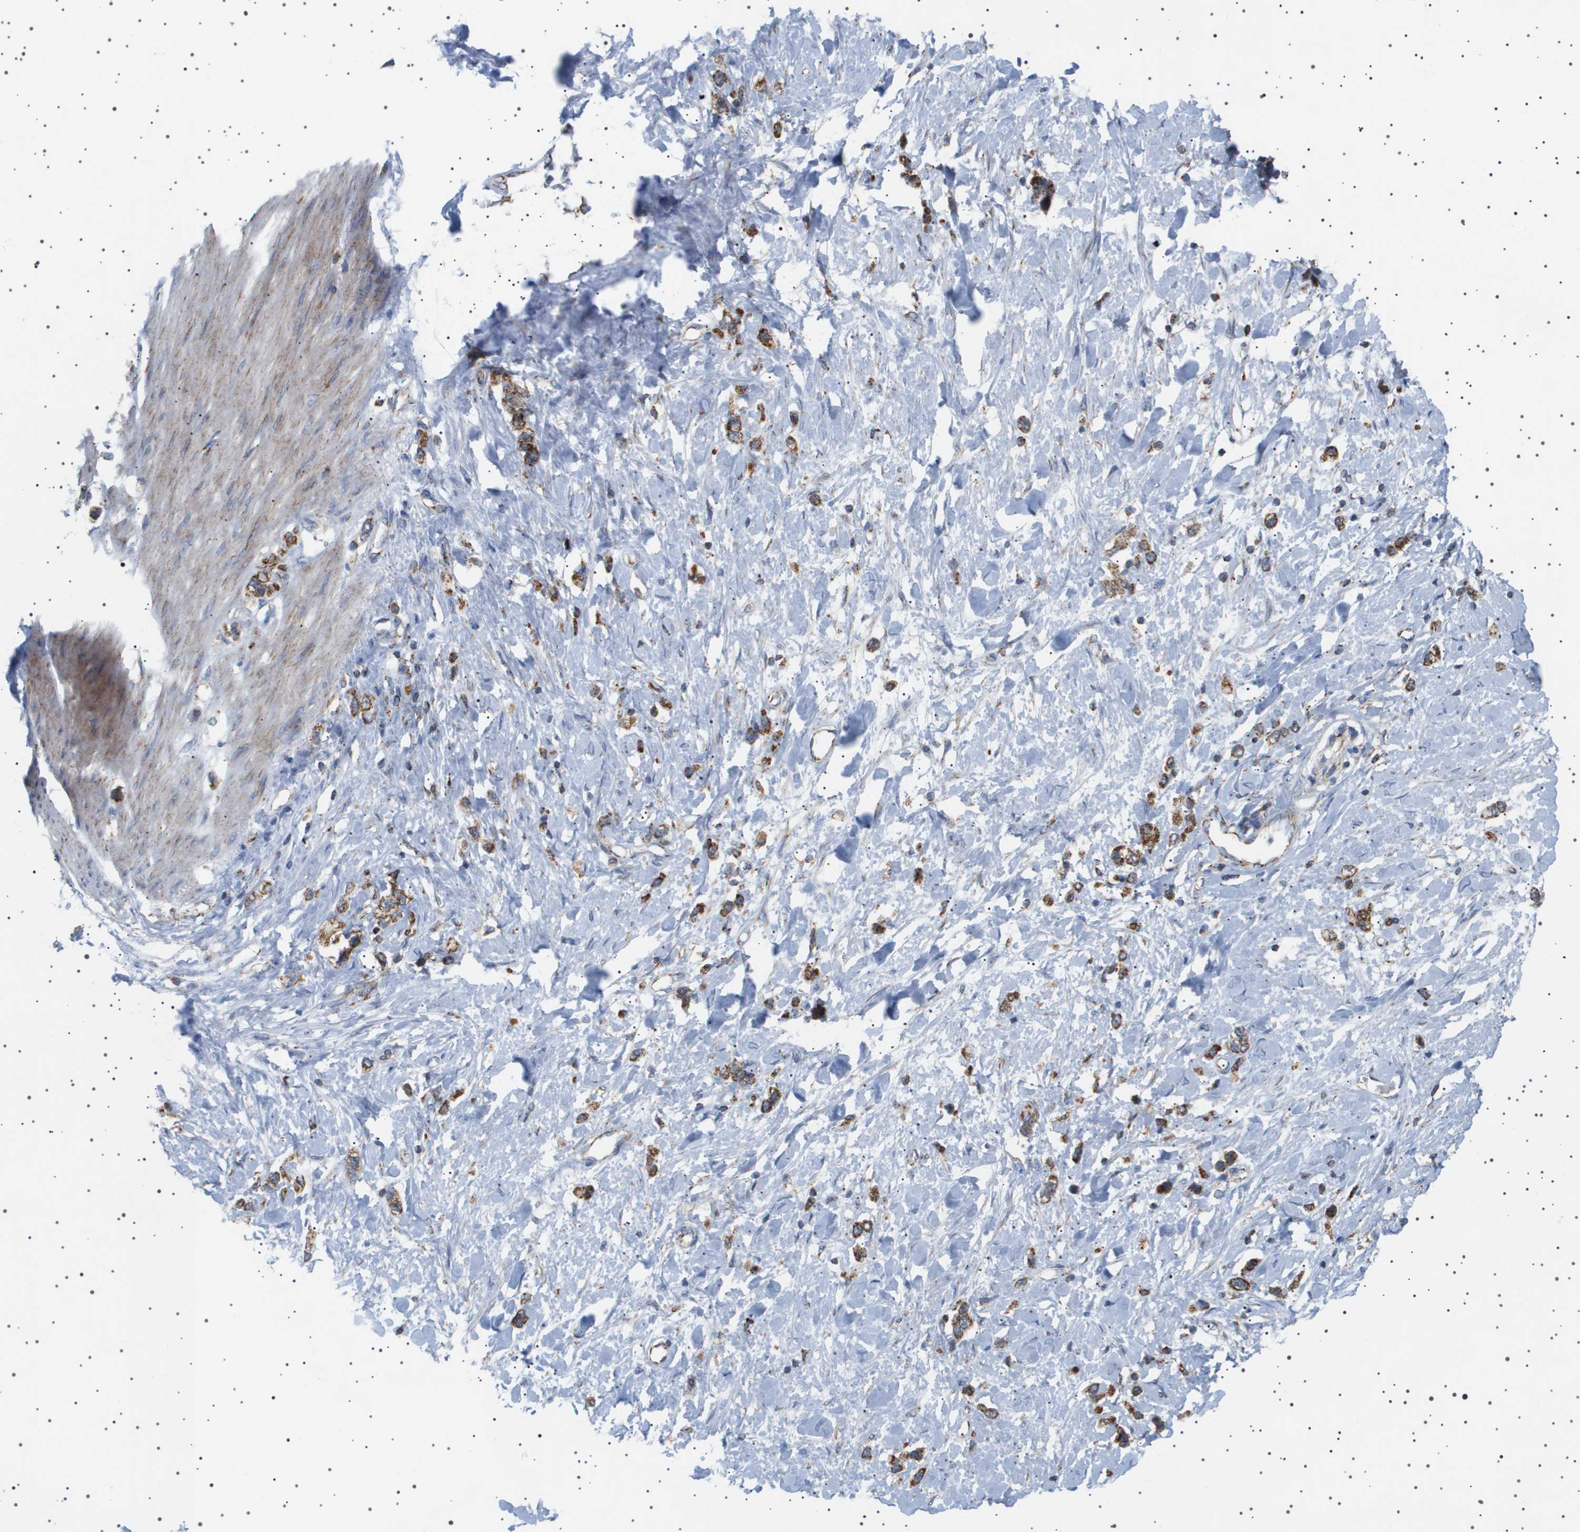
{"staining": {"intensity": "moderate", "quantity": ">75%", "location": "cytoplasmic/membranous"}, "tissue": "stomach cancer", "cell_type": "Tumor cells", "image_type": "cancer", "snomed": [{"axis": "morphology", "description": "Adenocarcinoma, NOS"}, {"axis": "topography", "description": "Stomach"}], "caption": "DAB immunohistochemical staining of stomach cancer (adenocarcinoma) demonstrates moderate cytoplasmic/membranous protein staining in approximately >75% of tumor cells.", "gene": "UBXN8", "patient": {"sex": "female", "age": 65}}